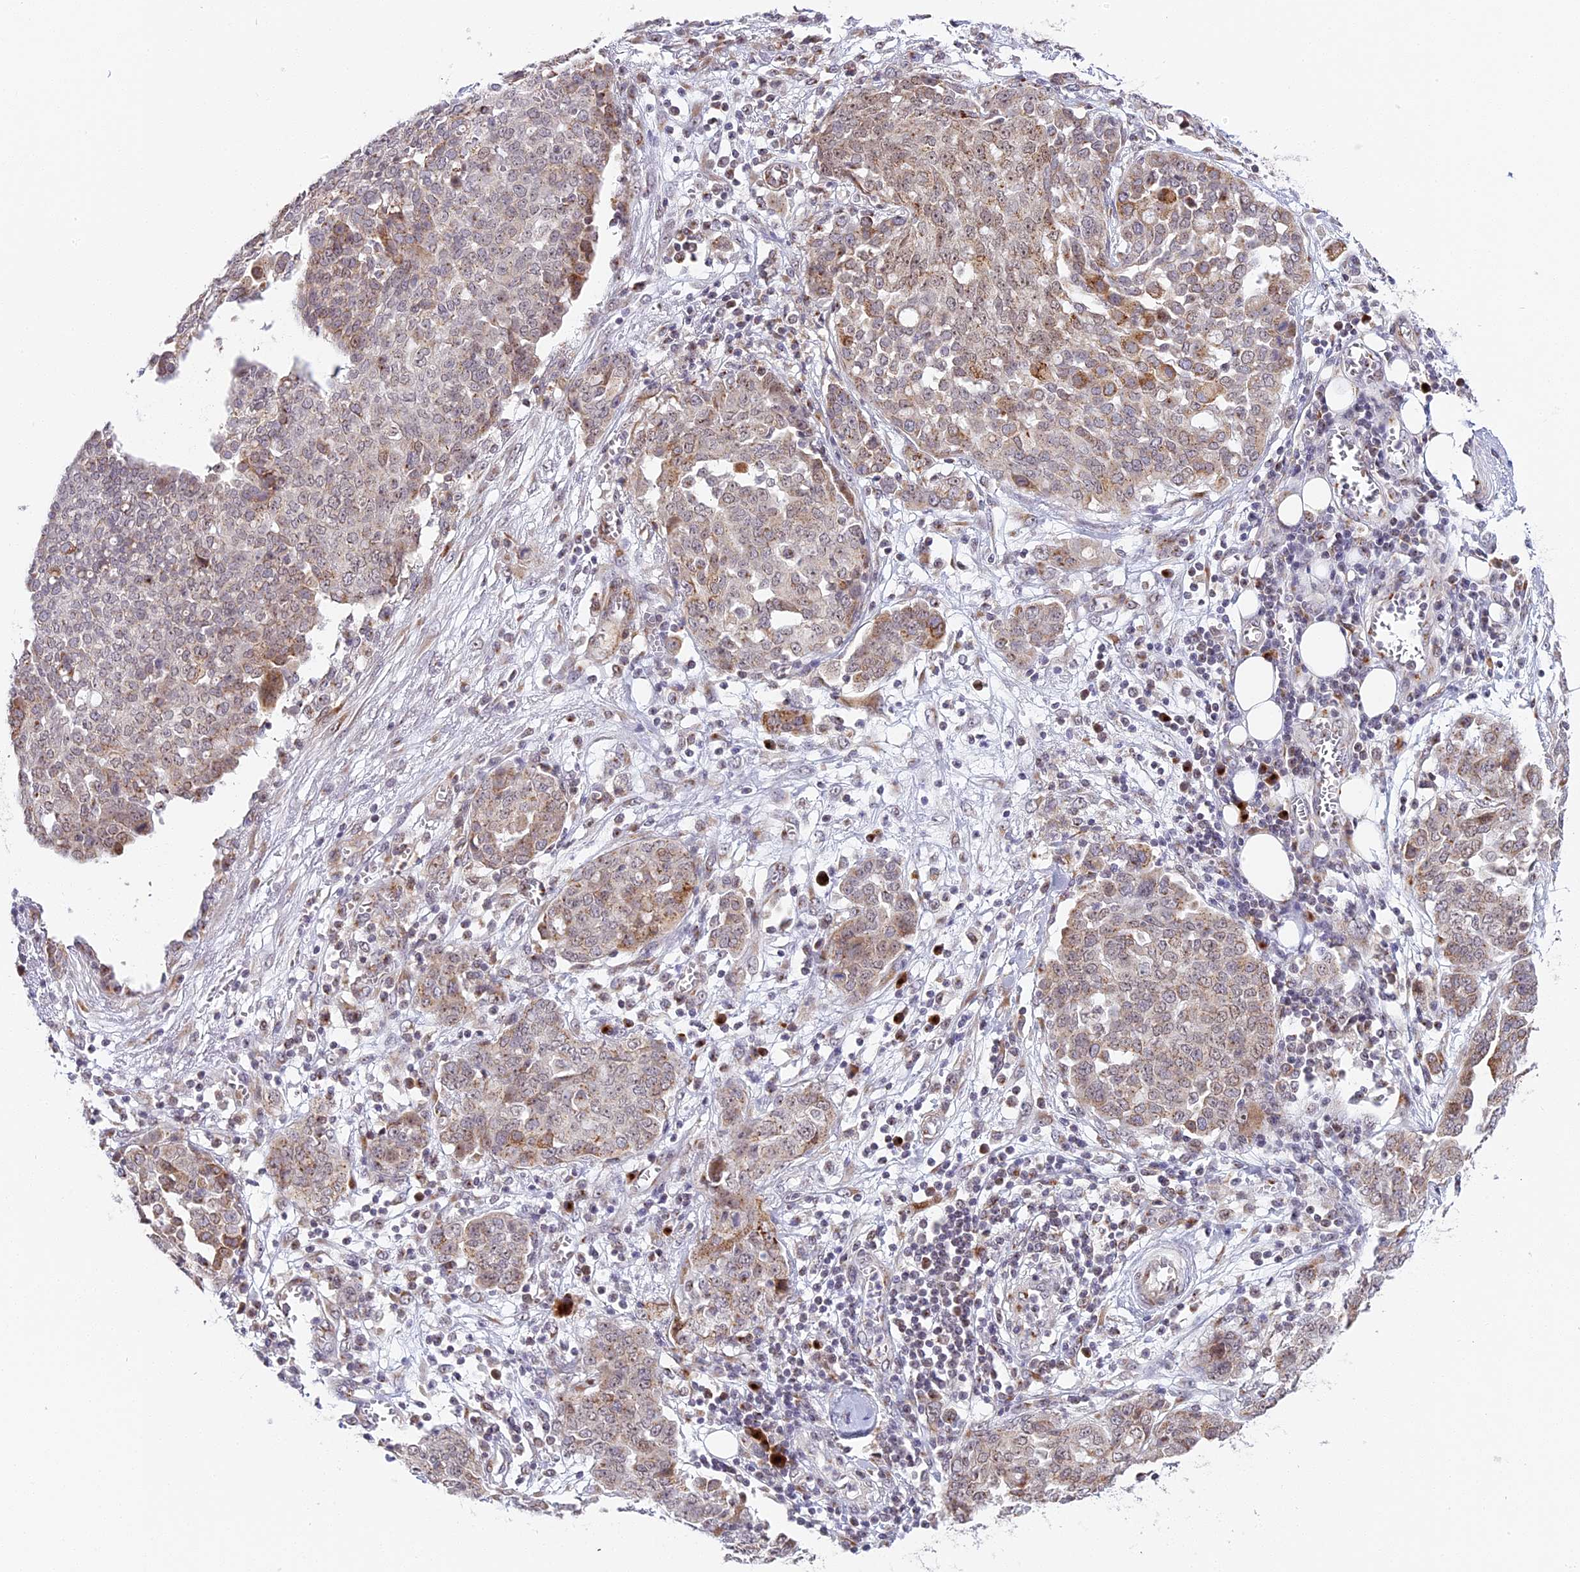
{"staining": {"intensity": "moderate", "quantity": "<25%", "location": "cytoplasmic/membranous"}, "tissue": "ovarian cancer", "cell_type": "Tumor cells", "image_type": "cancer", "snomed": [{"axis": "morphology", "description": "Cystadenocarcinoma, serous, NOS"}, {"axis": "topography", "description": "Soft tissue"}, {"axis": "topography", "description": "Ovary"}], "caption": "High-magnification brightfield microscopy of ovarian serous cystadenocarcinoma stained with DAB (3,3'-diaminobenzidine) (brown) and counterstained with hematoxylin (blue). tumor cells exhibit moderate cytoplasmic/membranous expression is appreciated in about<25% of cells.", "gene": "HEATR5B", "patient": {"sex": "female", "age": 57}}